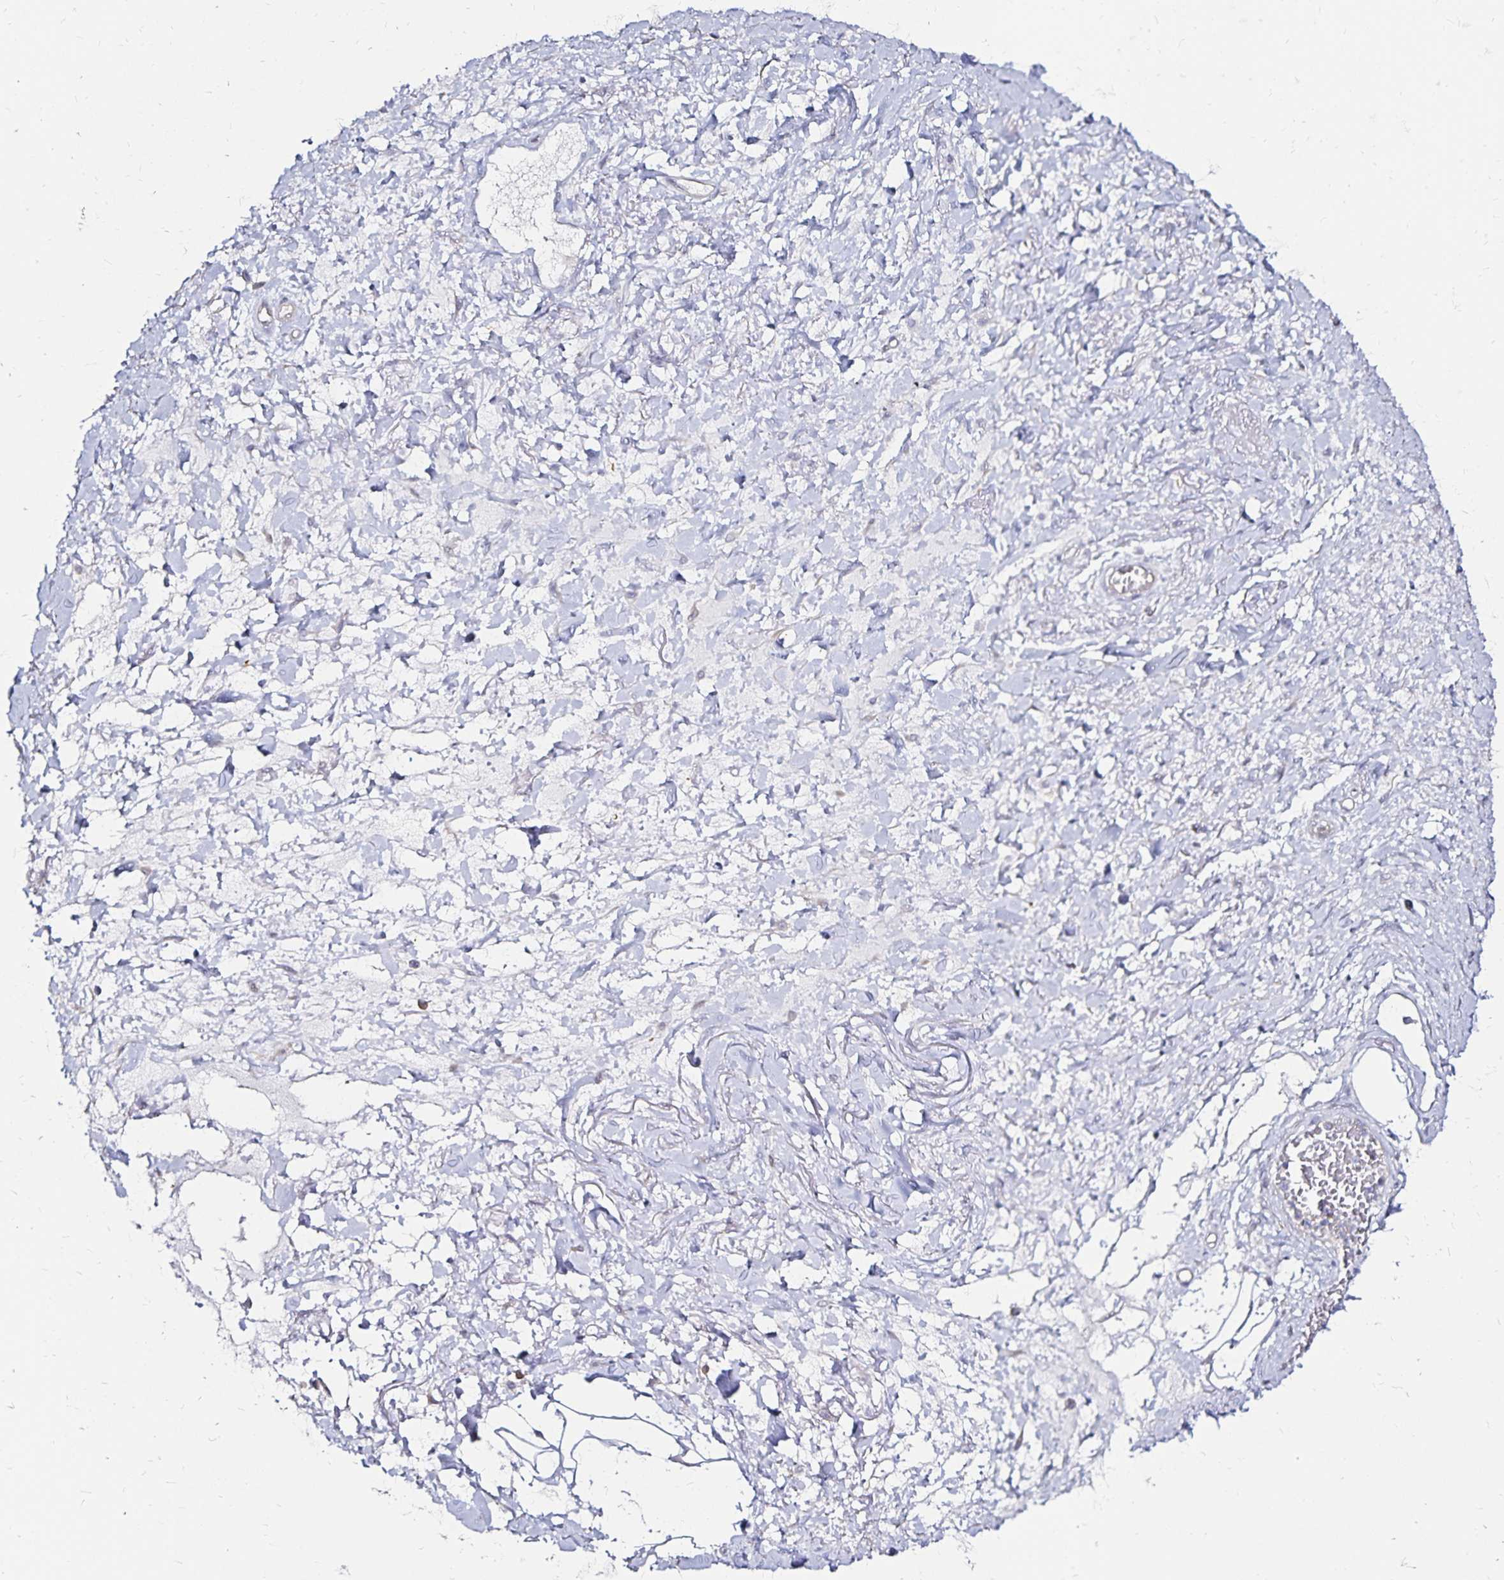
{"staining": {"intensity": "negative", "quantity": "none", "location": "none"}, "tissue": "adipose tissue", "cell_type": "Adipocytes", "image_type": "normal", "snomed": [{"axis": "morphology", "description": "Normal tissue, NOS"}, {"axis": "topography", "description": "Vagina"}, {"axis": "topography", "description": "Peripheral nerve tissue"}], "caption": "This is an immunohistochemistry (IHC) micrograph of normal human adipose tissue. There is no positivity in adipocytes.", "gene": "SLC5A1", "patient": {"sex": "female", "age": 71}}